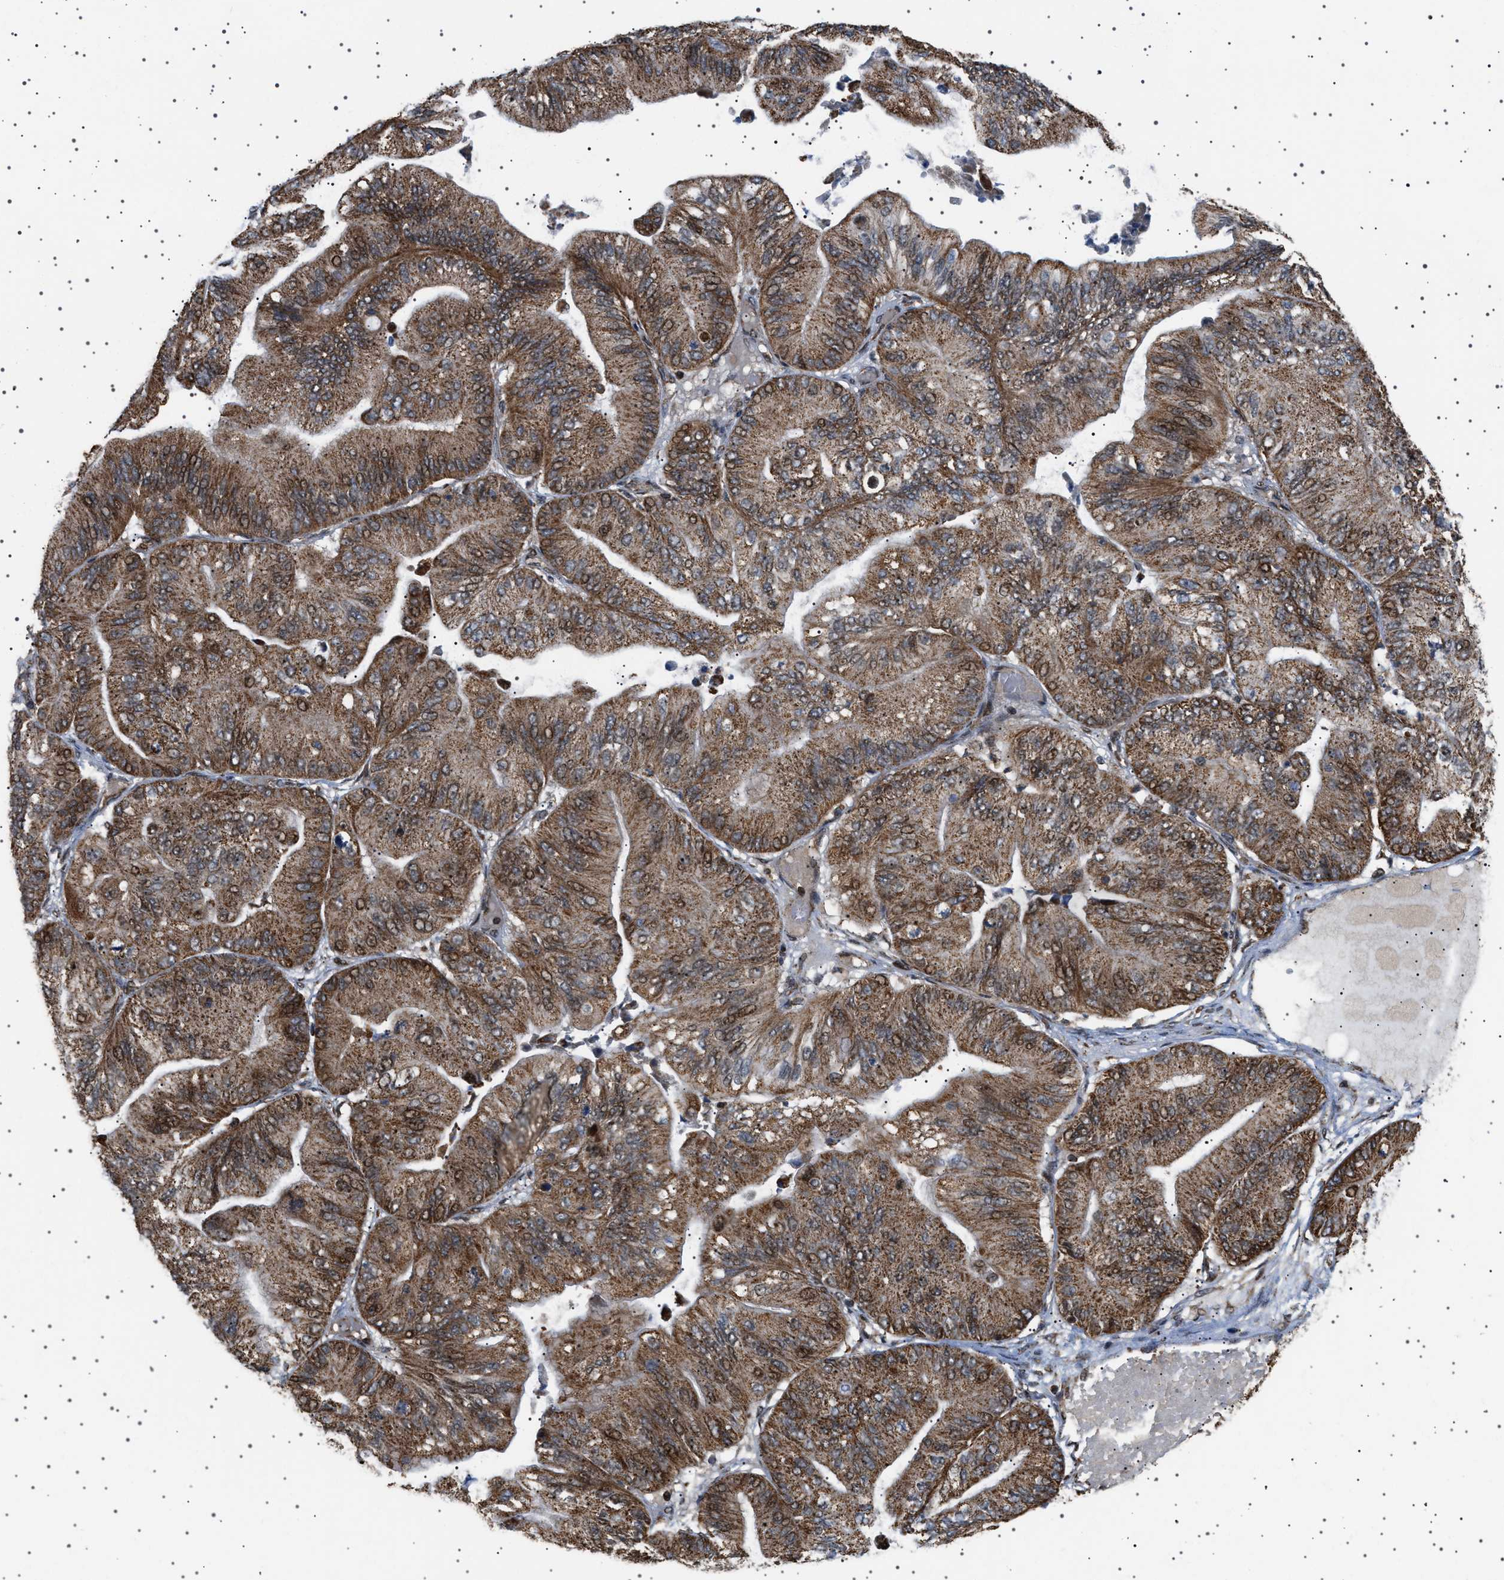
{"staining": {"intensity": "moderate", "quantity": ">75%", "location": "cytoplasmic/membranous,nuclear"}, "tissue": "ovarian cancer", "cell_type": "Tumor cells", "image_type": "cancer", "snomed": [{"axis": "morphology", "description": "Cystadenocarcinoma, mucinous, NOS"}, {"axis": "topography", "description": "Ovary"}], "caption": "A brown stain highlights moderate cytoplasmic/membranous and nuclear staining of a protein in ovarian cancer tumor cells.", "gene": "MELK", "patient": {"sex": "female", "age": 61}}